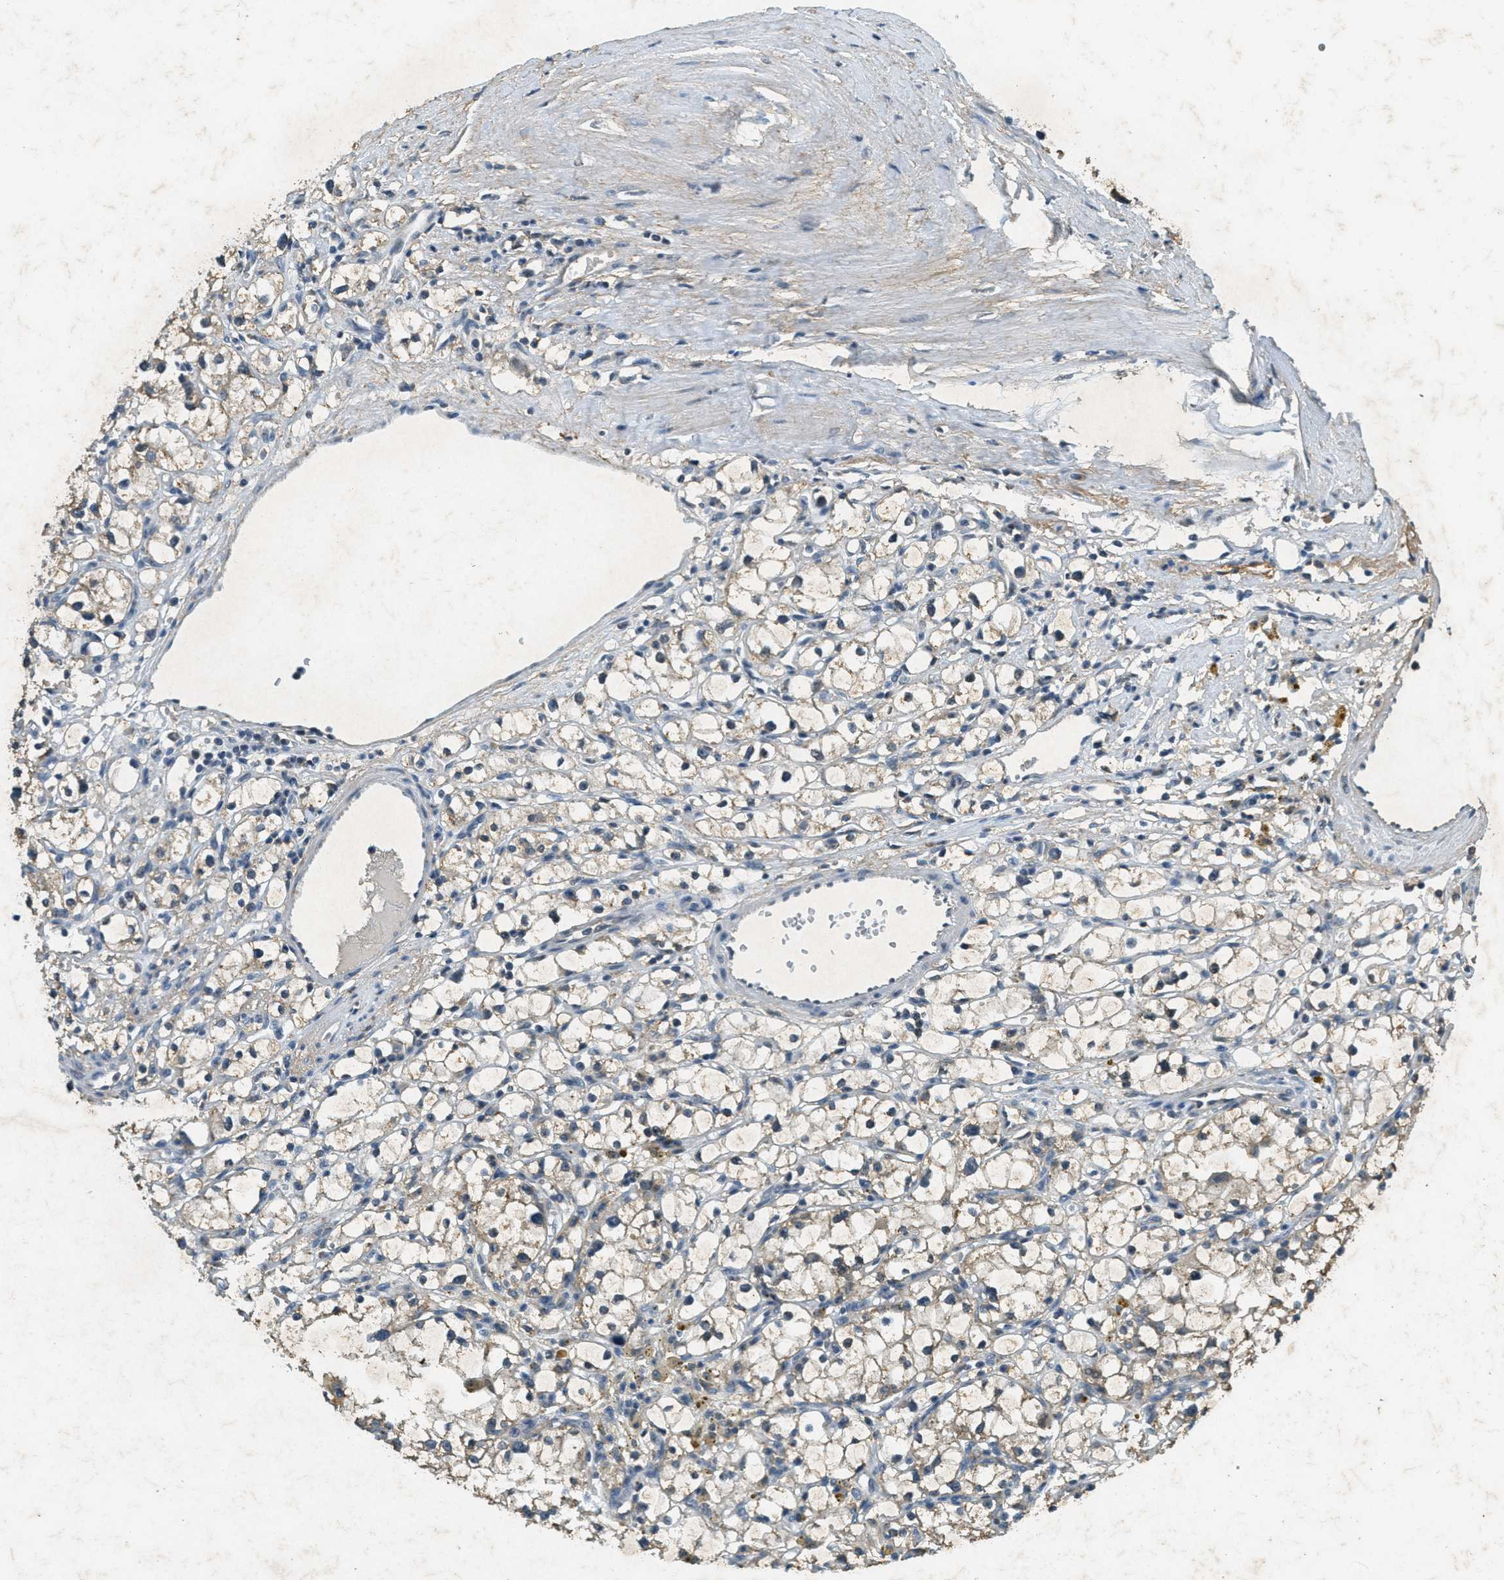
{"staining": {"intensity": "weak", "quantity": "<25%", "location": "cytoplasmic/membranous"}, "tissue": "renal cancer", "cell_type": "Tumor cells", "image_type": "cancer", "snomed": [{"axis": "morphology", "description": "Adenocarcinoma, NOS"}, {"axis": "topography", "description": "Kidney"}], "caption": "There is no significant staining in tumor cells of renal cancer.", "gene": "TCF20", "patient": {"sex": "male", "age": 56}}